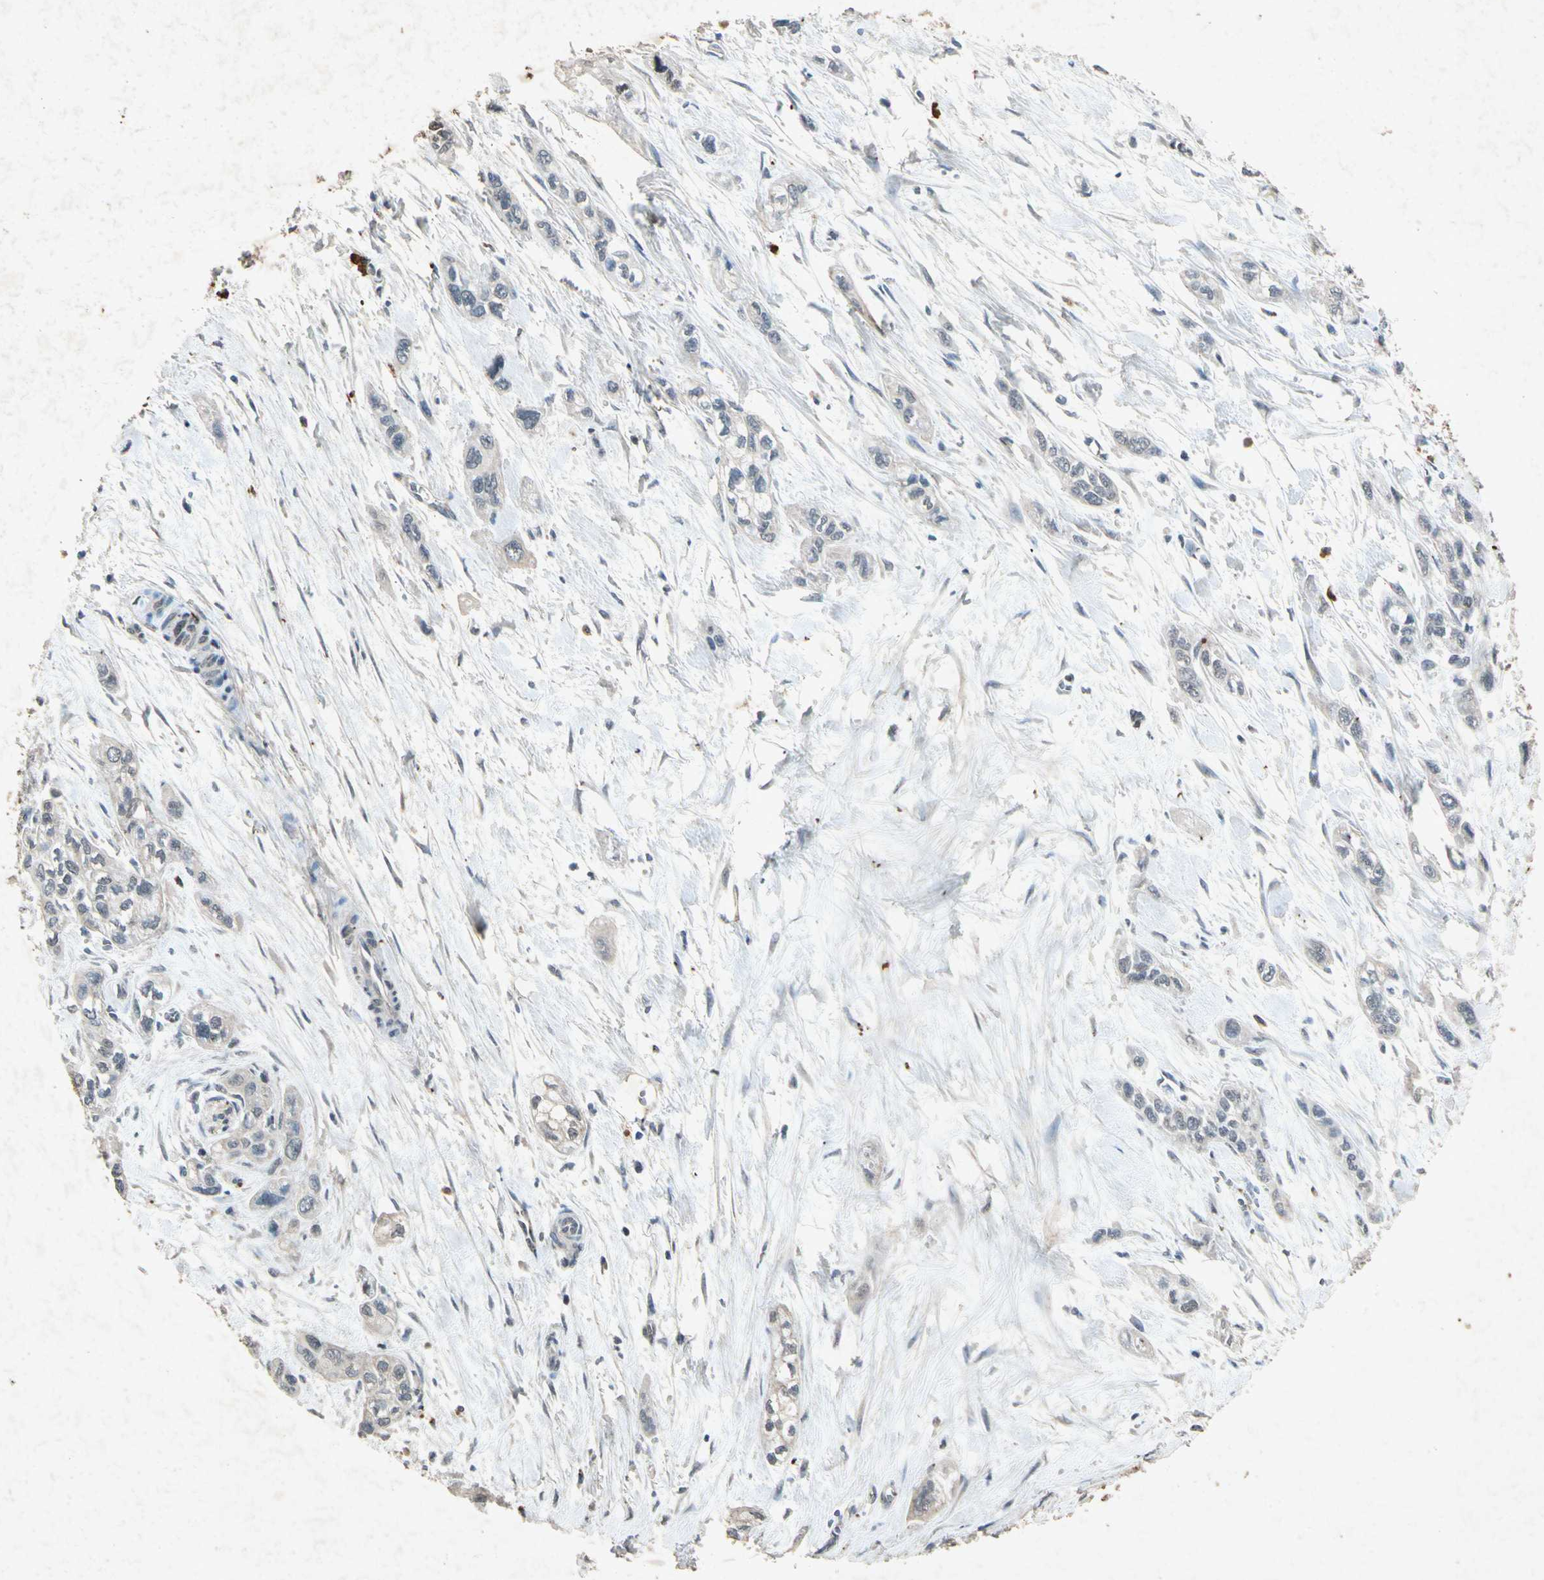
{"staining": {"intensity": "negative", "quantity": "none", "location": "none"}, "tissue": "pancreatic cancer", "cell_type": "Tumor cells", "image_type": "cancer", "snomed": [{"axis": "morphology", "description": "Adenocarcinoma, NOS"}, {"axis": "topography", "description": "Pancreas"}], "caption": "Immunohistochemistry (IHC) histopathology image of pancreatic cancer stained for a protein (brown), which exhibits no expression in tumor cells.", "gene": "MSRB1", "patient": {"sex": "male", "age": 74}}